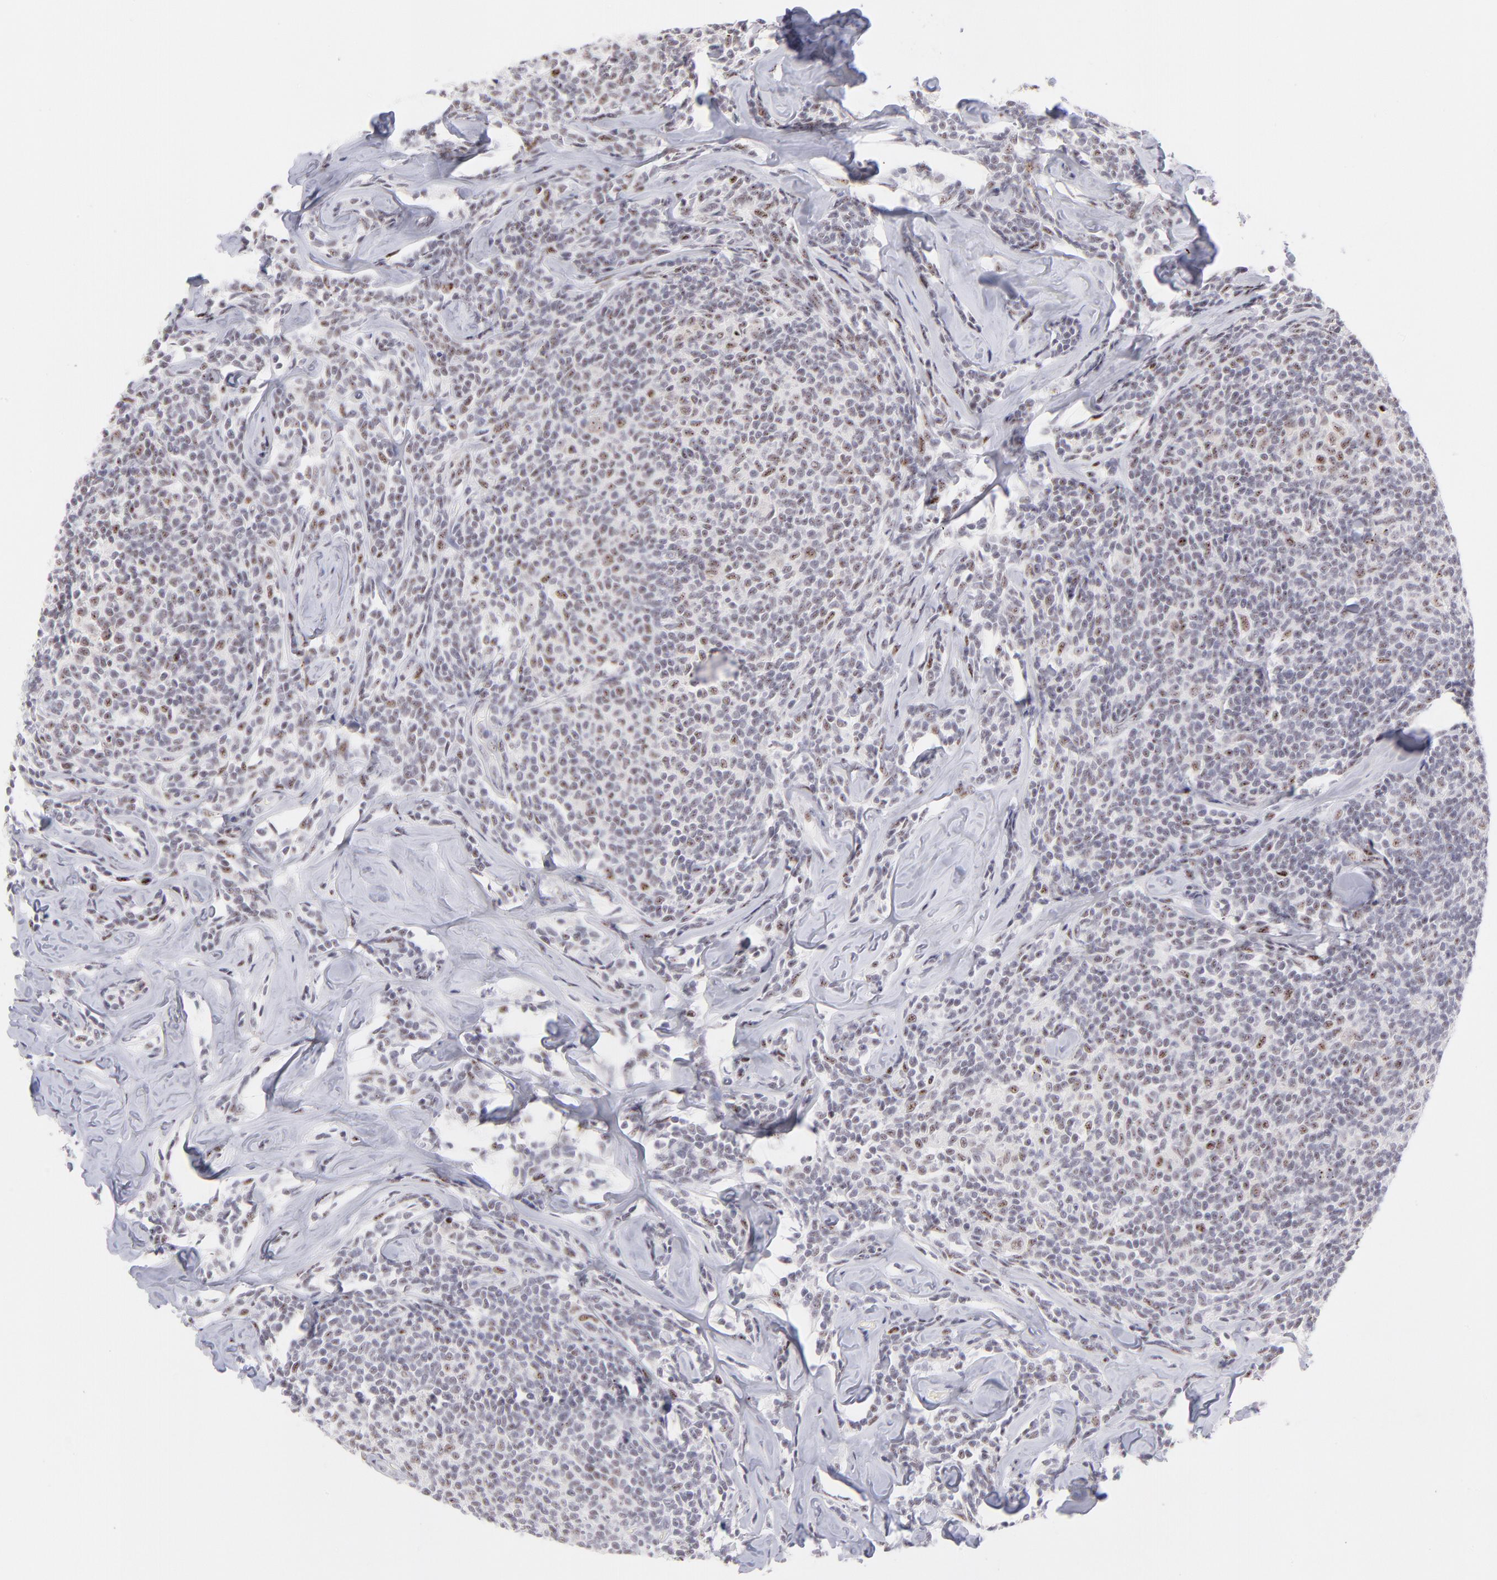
{"staining": {"intensity": "weak", "quantity": "25%-75%", "location": "nuclear"}, "tissue": "lymphoma", "cell_type": "Tumor cells", "image_type": "cancer", "snomed": [{"axis": "morphology", "description": "Malignant lymphoma, non-Hodgkin's type, Low grade"}, {"axis": "topography", "description": "Lymph node"}], "caption": "Protein staining of lymphoma tissue demonstrates weak nuclear positivity in approximately 25%-75% of tumor cells.", "gene": "CDC25C", "patient": {"sex": "female", "age": 56}}